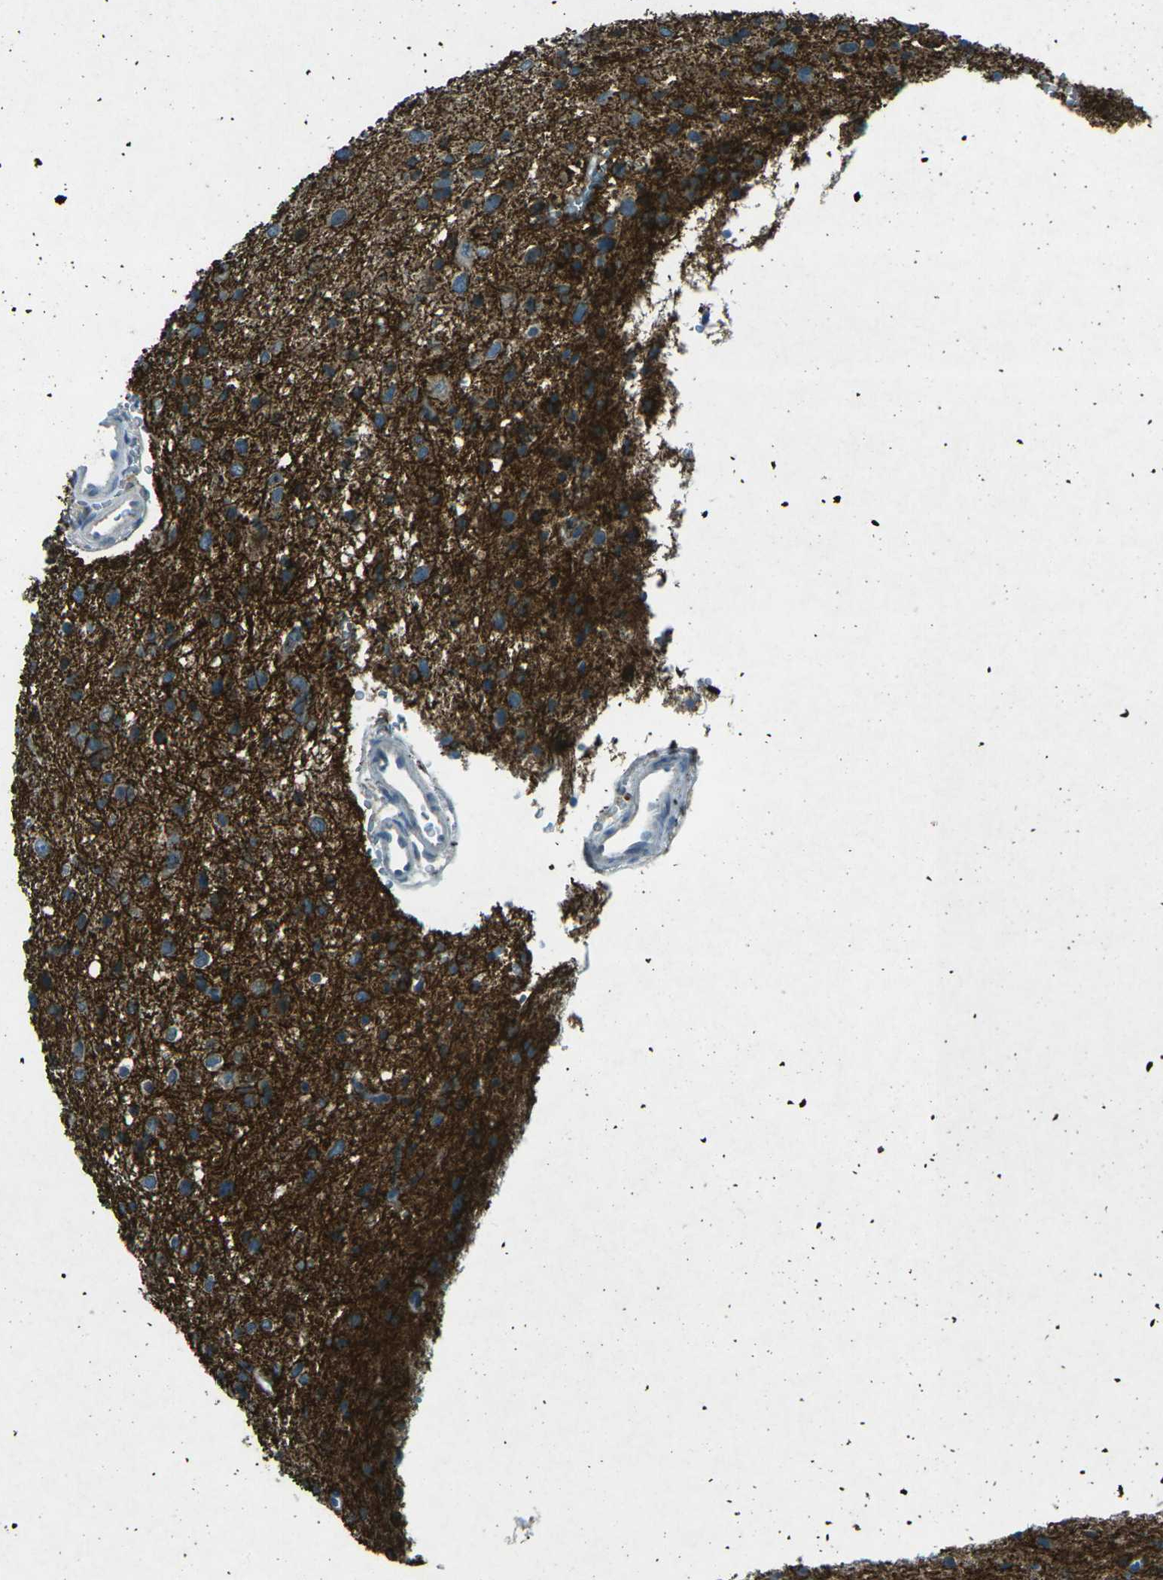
{"staining": {"intensity": "strong", "quantity": ">75%", "location": "cytoplasmic/membranous"}, "tissue": "glioma", "cell_type": "Tumor cells", "image_type": "cancer", "snomed": [{"axis": "morphology", "description": "Glioma, malignant, Low grade"}, {"axis": "topography", "description": "Brain"}], "caption": "Brown immunohistochemical staining in human malignant glioma (low-grade) exhibits strong cytoplasmic/membranous expression in about >75% of tumor cells. The staining was performed using DAB, with brown indicating positive protein expression. Nuclei are stained blue with hematoxylin.", "gene": "PRKCA", "patient": {"sex": "female", "age": 37}}